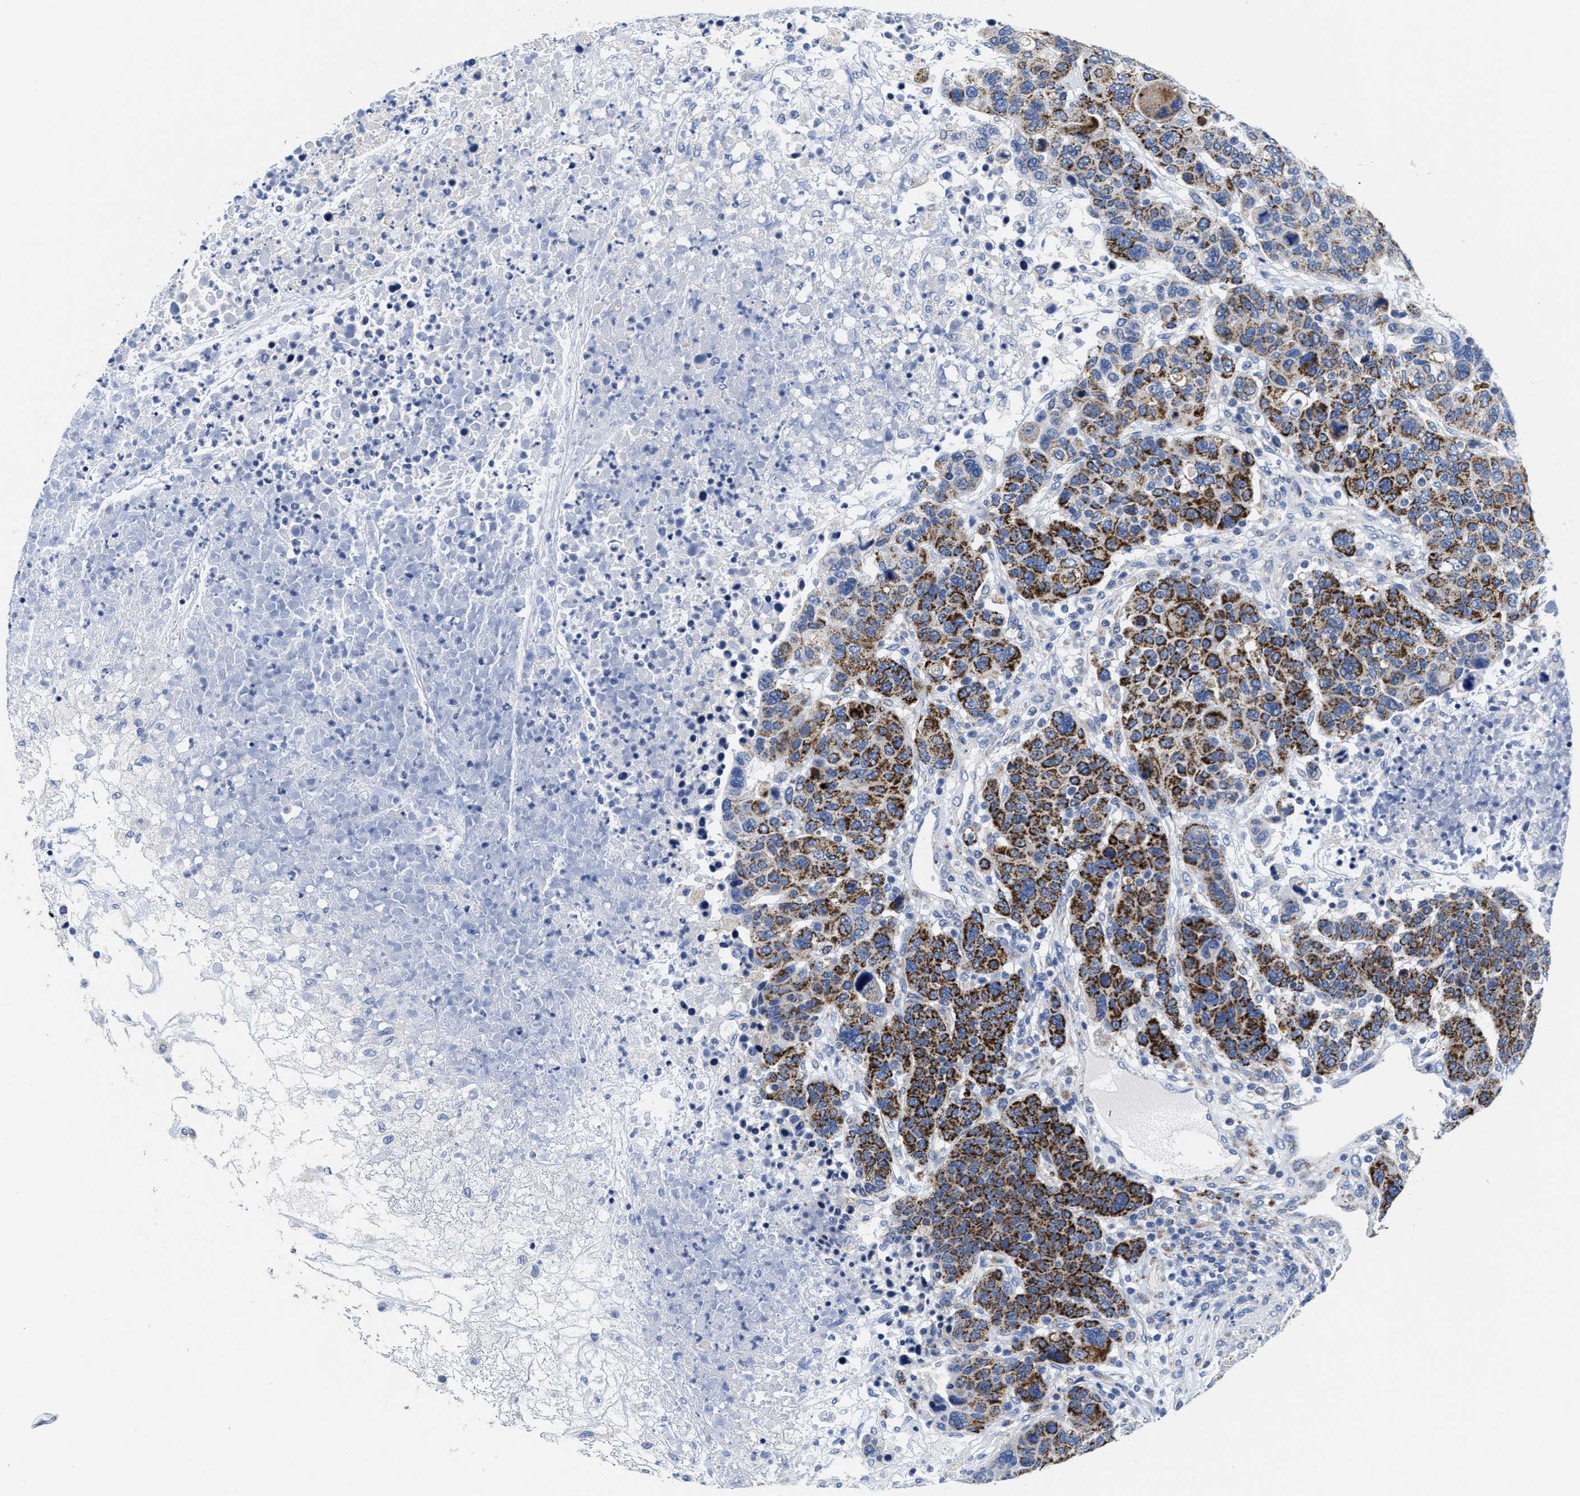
{"staining": {"intensity": "moderate", "quantity": ">75%", "location": "cytoplasmic/membranous"}, "tissue": "breast cancer", "cell_type": "Tumor cells", "image_type": "cancer", "snomed": [{"axis": "morphology", "description": "Duct carcinoma"}, {"axis": "topography", "description": "Breast"}], "caption": "The photomicrograph reveals staining of invasive ductal carcinoma (breast), revealing moderate cytoplasmic/membranous protein staining (brown color) within tumor cells.", "gene": "TBRG4", "patient": {"sex": "female", "age": 37}}